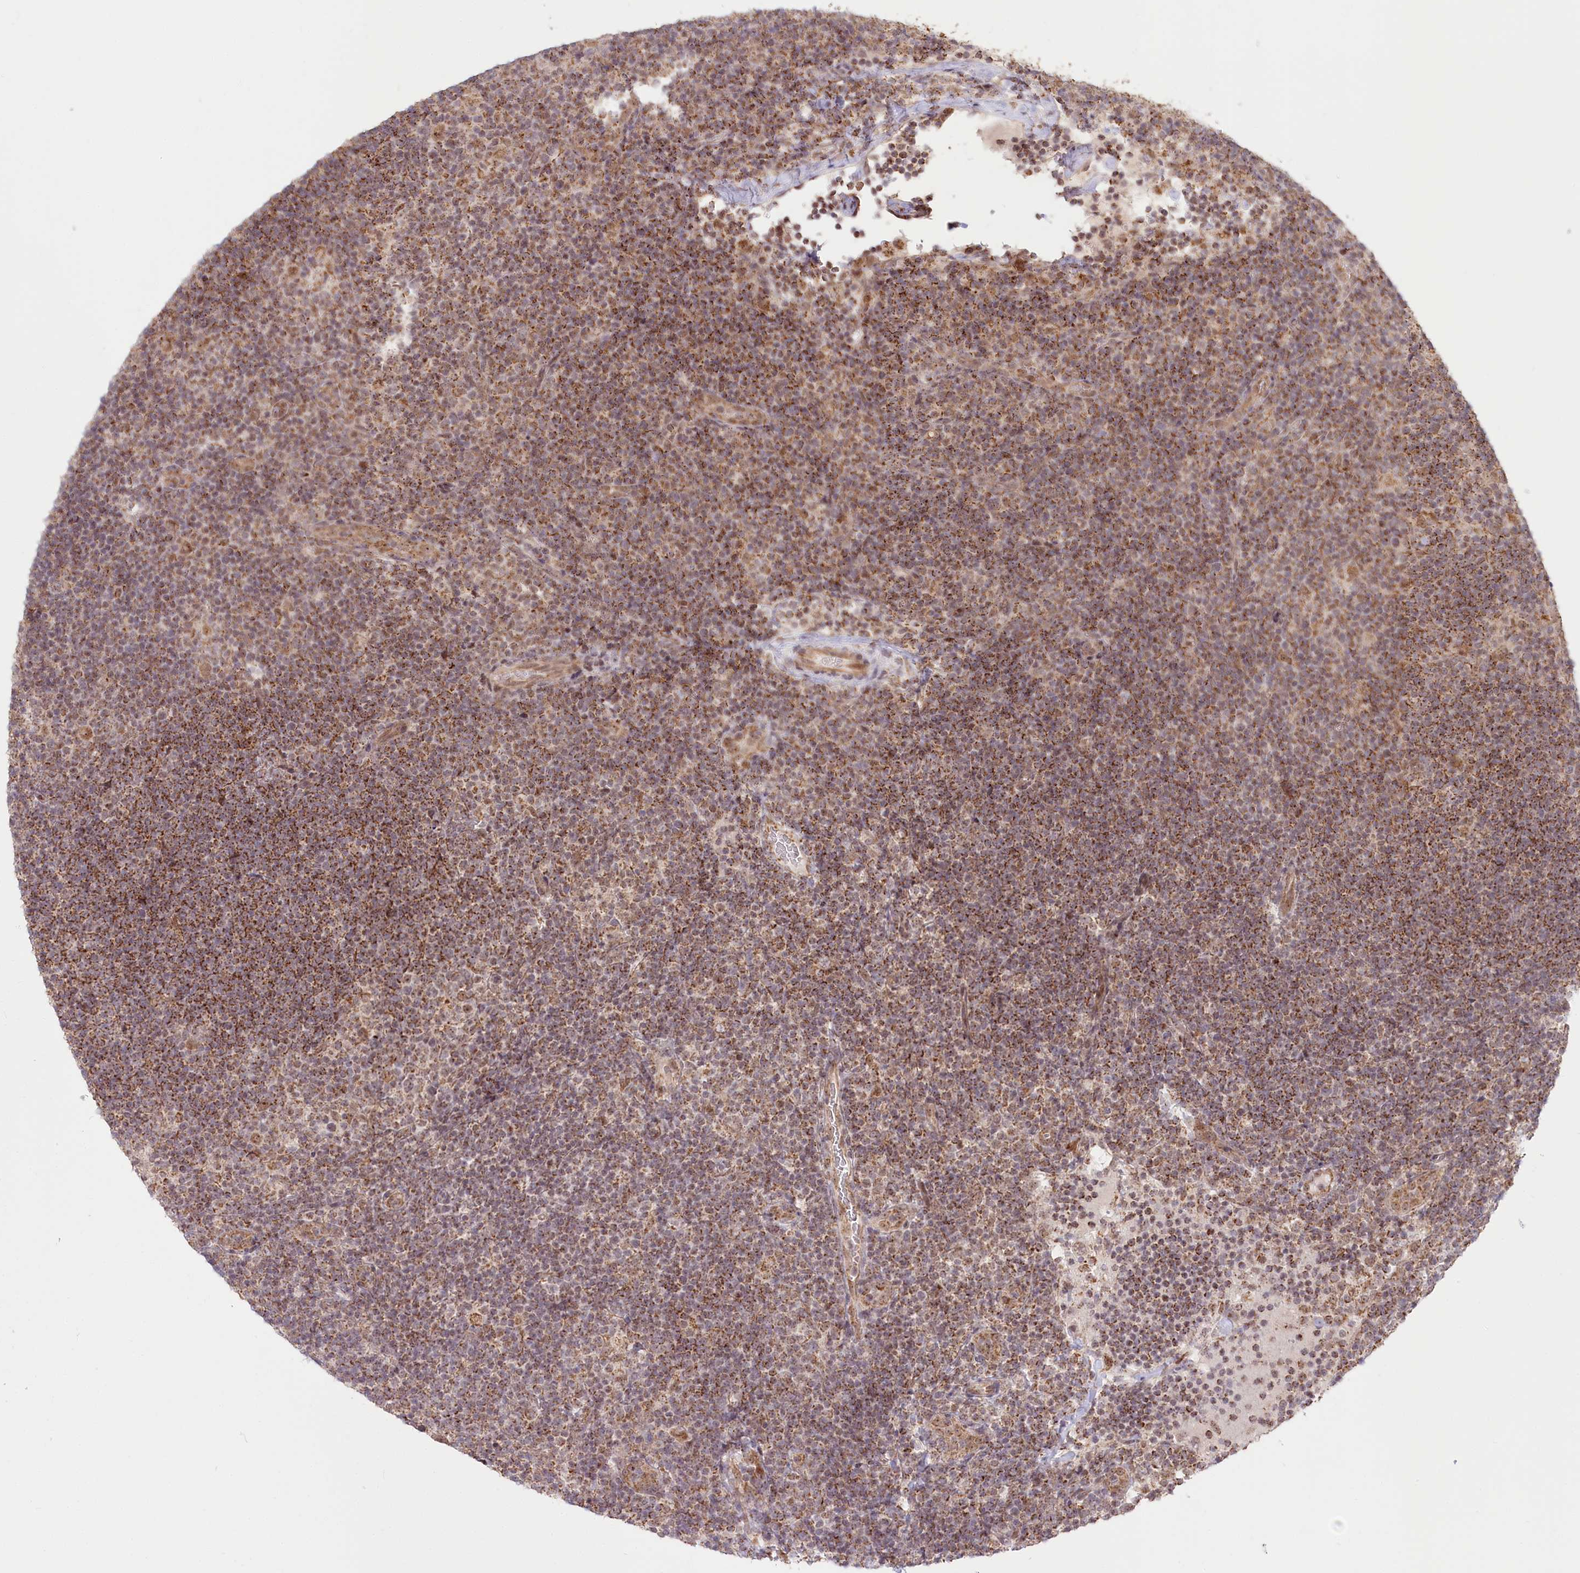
{"staining": {"intensity": "moderate", "quantity": ">75%", "location": "cytoplasmic/membranous,nuclear"}, "tissue": "lymphoma", "cell_type": "Tumor cells", "image_type": "cancer", "snomed": [{"axis": "morphology", "description": "Hodgkin's disease, NOS"}, {"axis": "topography", "description": "Lymph node"}], "caption": "A medium amount of moderate cytoplasmic/membranous and nuclear positivity is present in approximately >75% of tumor cells in lymphoma tissue.", "gene": "RTN4IP1", "patient": {"sex": "female", "age": 57}}